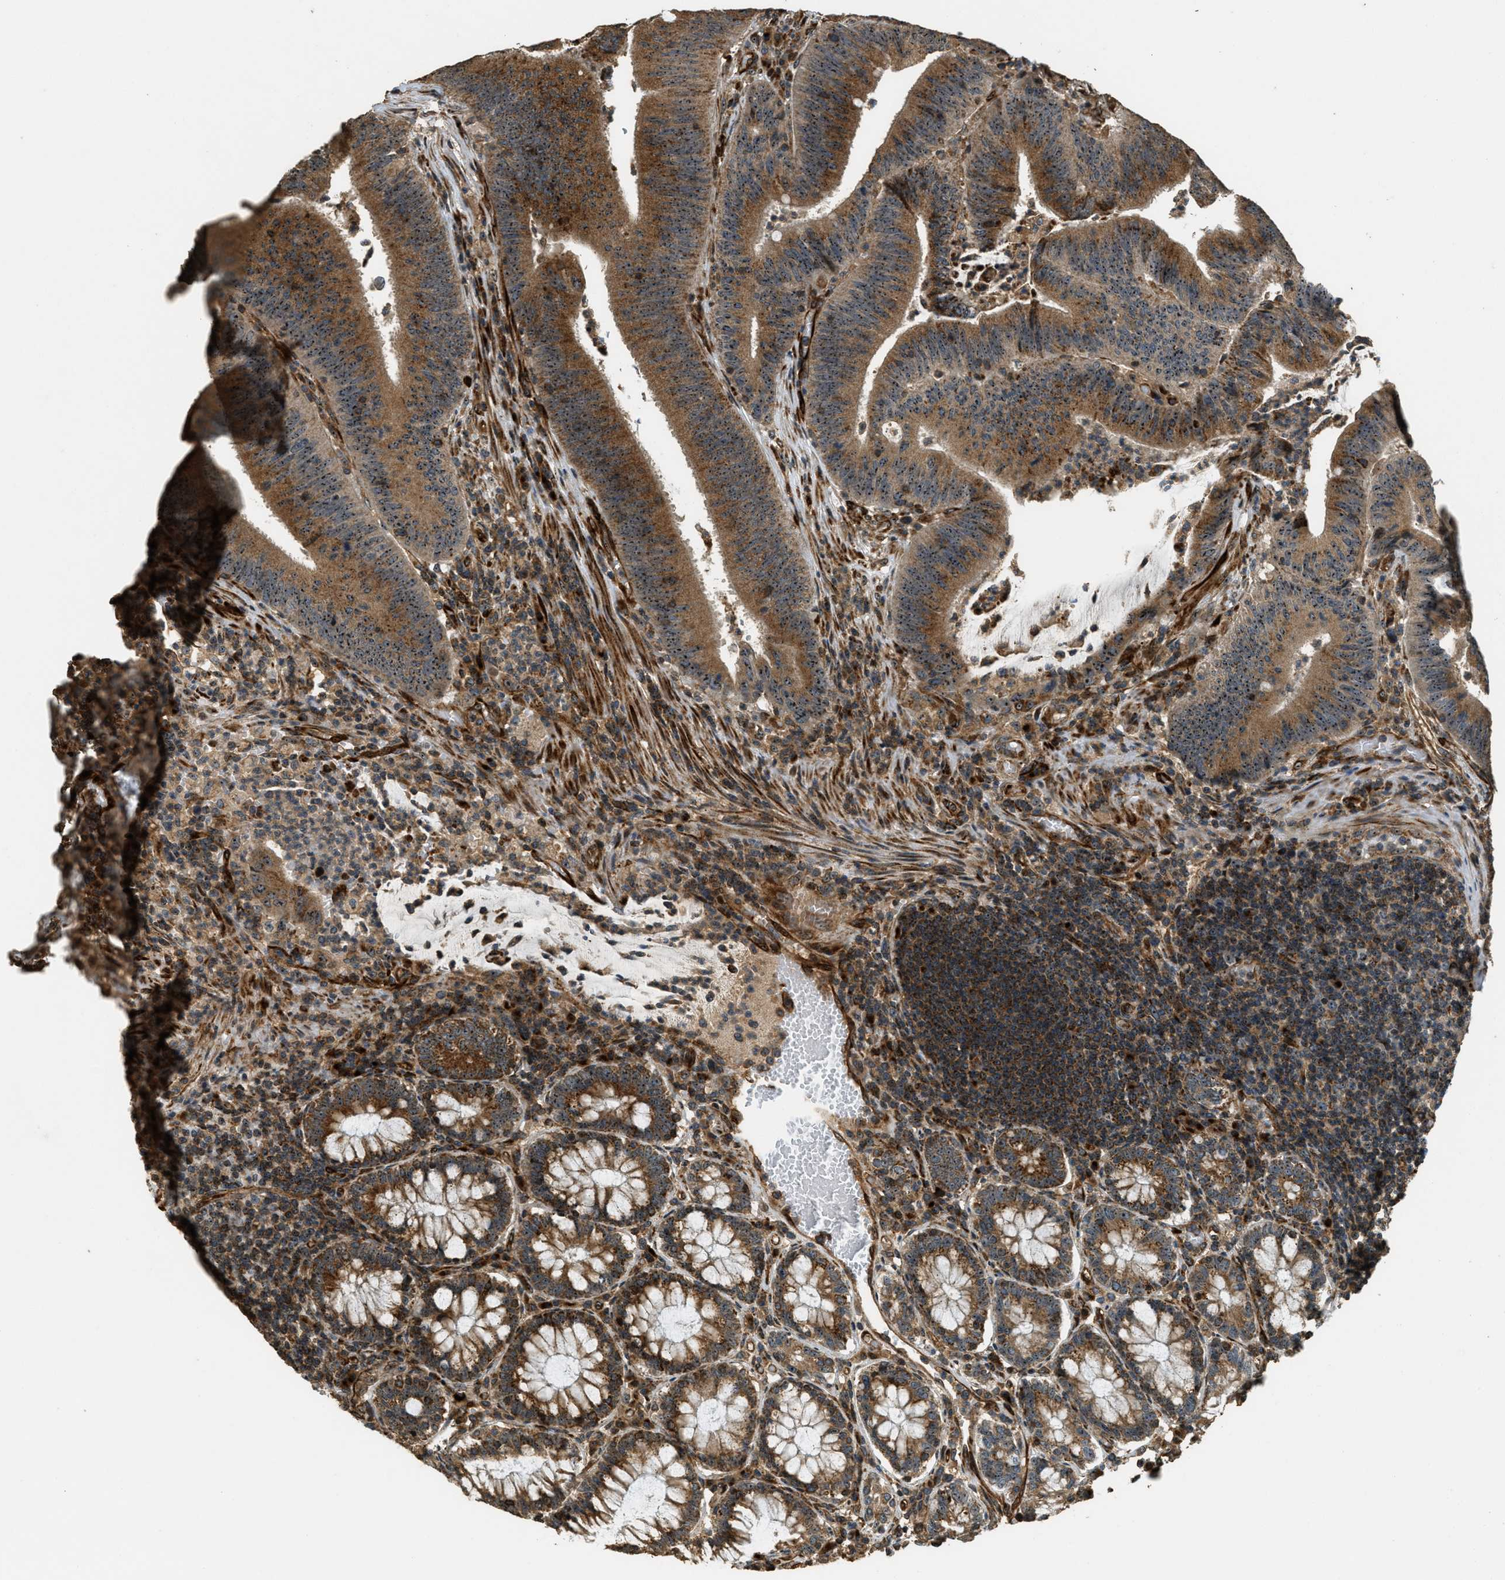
{"staining": {"intensity": "strong", "quantity": ">75%", "location": "cytoplasmic/membranous,nuclear"}, "tissue": "colorectal cancer", "cell_type": "Tumor cells", "image_type": "cancer", "snomed": [{"axis": "morphology", "description": "Normal tissue, NOS"}, {"axis": "morphology", "description": "Adenocarcinoma, NOS"}, {"axis": "topography", "description": "Rectum"}], "caption": "This is a photomicrograph of immunohistochemistry (IHC) staining of colorectal cancer (adenocarcinoma), which shows strong expression in the cytoplasmic/membranous and nuclear of tumor cells.", "gene": "LRP12", "patient": {"sex": "female", "age": 66}}